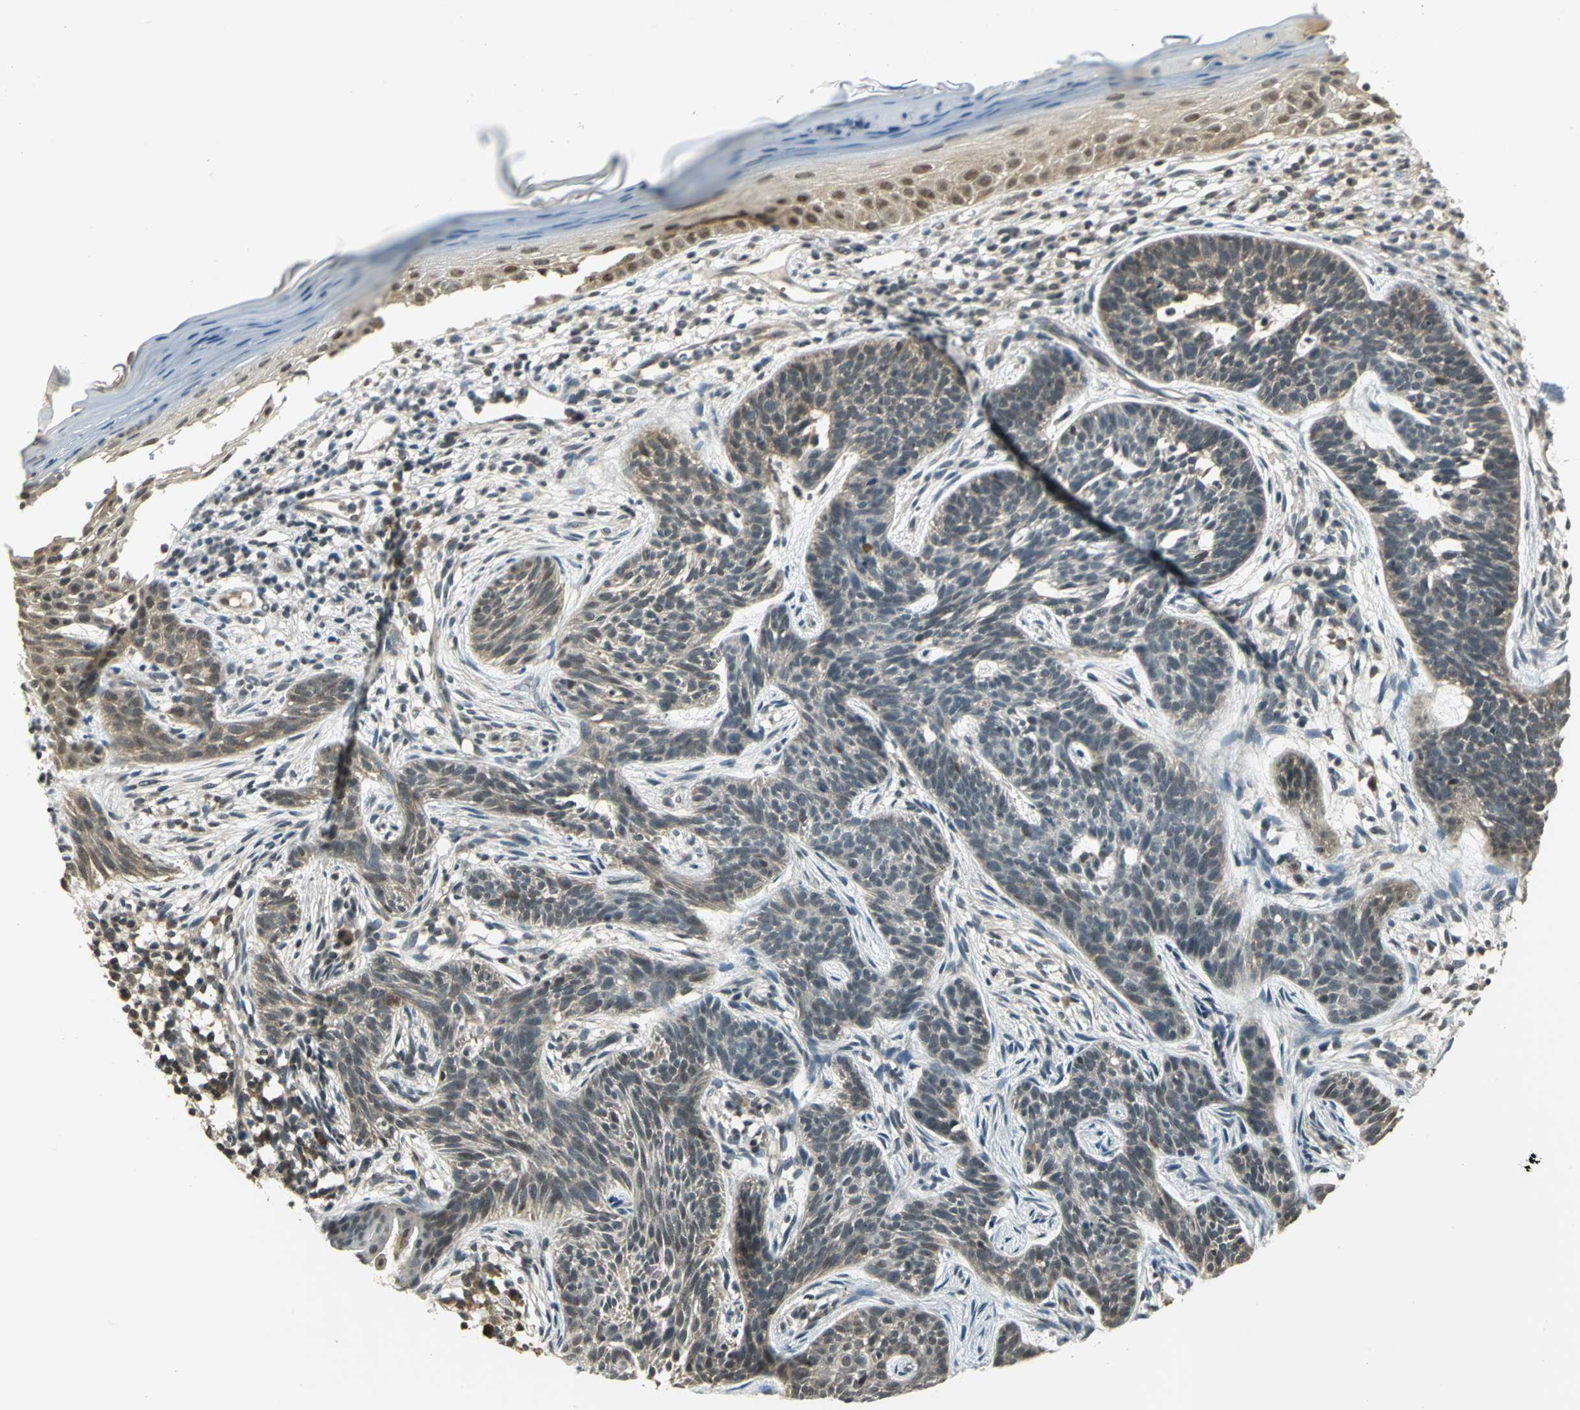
{"staining": {"intensity": "weak", "quantity": "25%-75%", "location": "cytoplasmic/membranous"}, "tissue": "skin cancer", "cell_type": "Tumor cells", "image_type": "cancer", "snomed": [{"axis": "morphology", "description": "Normal tissue, NOS"}, {"axis": "morphology", "description": "Basal cell carcinoma"}, {"axis": "topography", "description": "Skin"}], "caption": "This histopathology image displays immunohistochemistry (IHC) staining of human skin cancer, with low weak cytoplasmic/membranous staining in about 25%-75% of tumor cells.", "gene": "CDC34", "patient": {"sex": "female", "age": 69}}